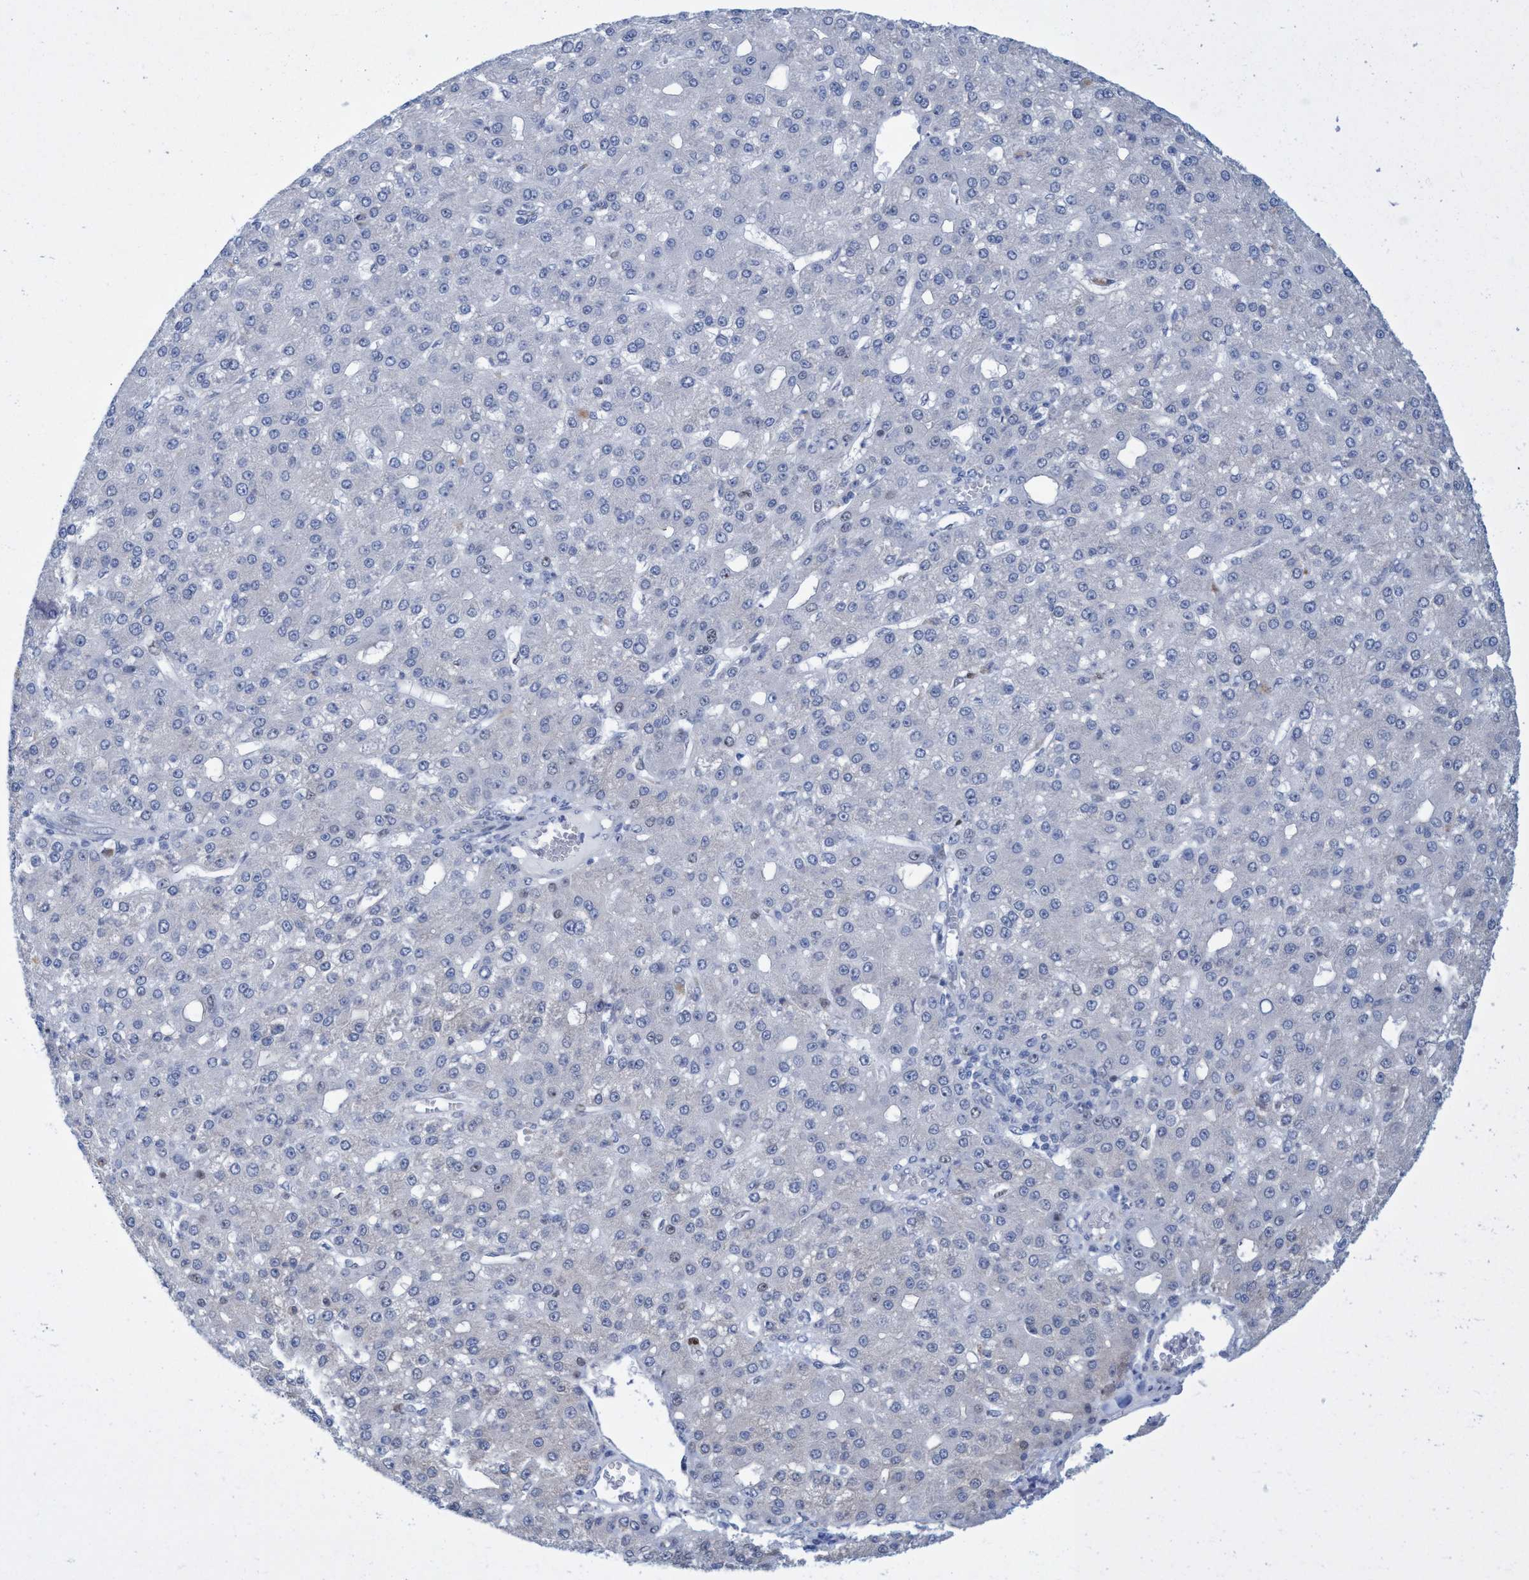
{"staining": {"intensity": "weak", "quantity": "<25%", "location": "cytoplasmic/membranous"}, "tissue": "liver cancer", "cell_type": "Tumor cells", "image_type": "cancer", "snomed": [{"axis": "morphology", "description": "Carcinoma, Hepatocellular, NOS"}, {"axis": "topography", "description": "Liver"}], "caption": "An immunohistochemistry (IHC) photomicrograph of liver hepatocellular carcinoma is shown. There is no staining in tumor cells of liver hepatocellular carcinoma.", "gene": "R3HCC1", "patient": {"sex": "male", "age": 67}}